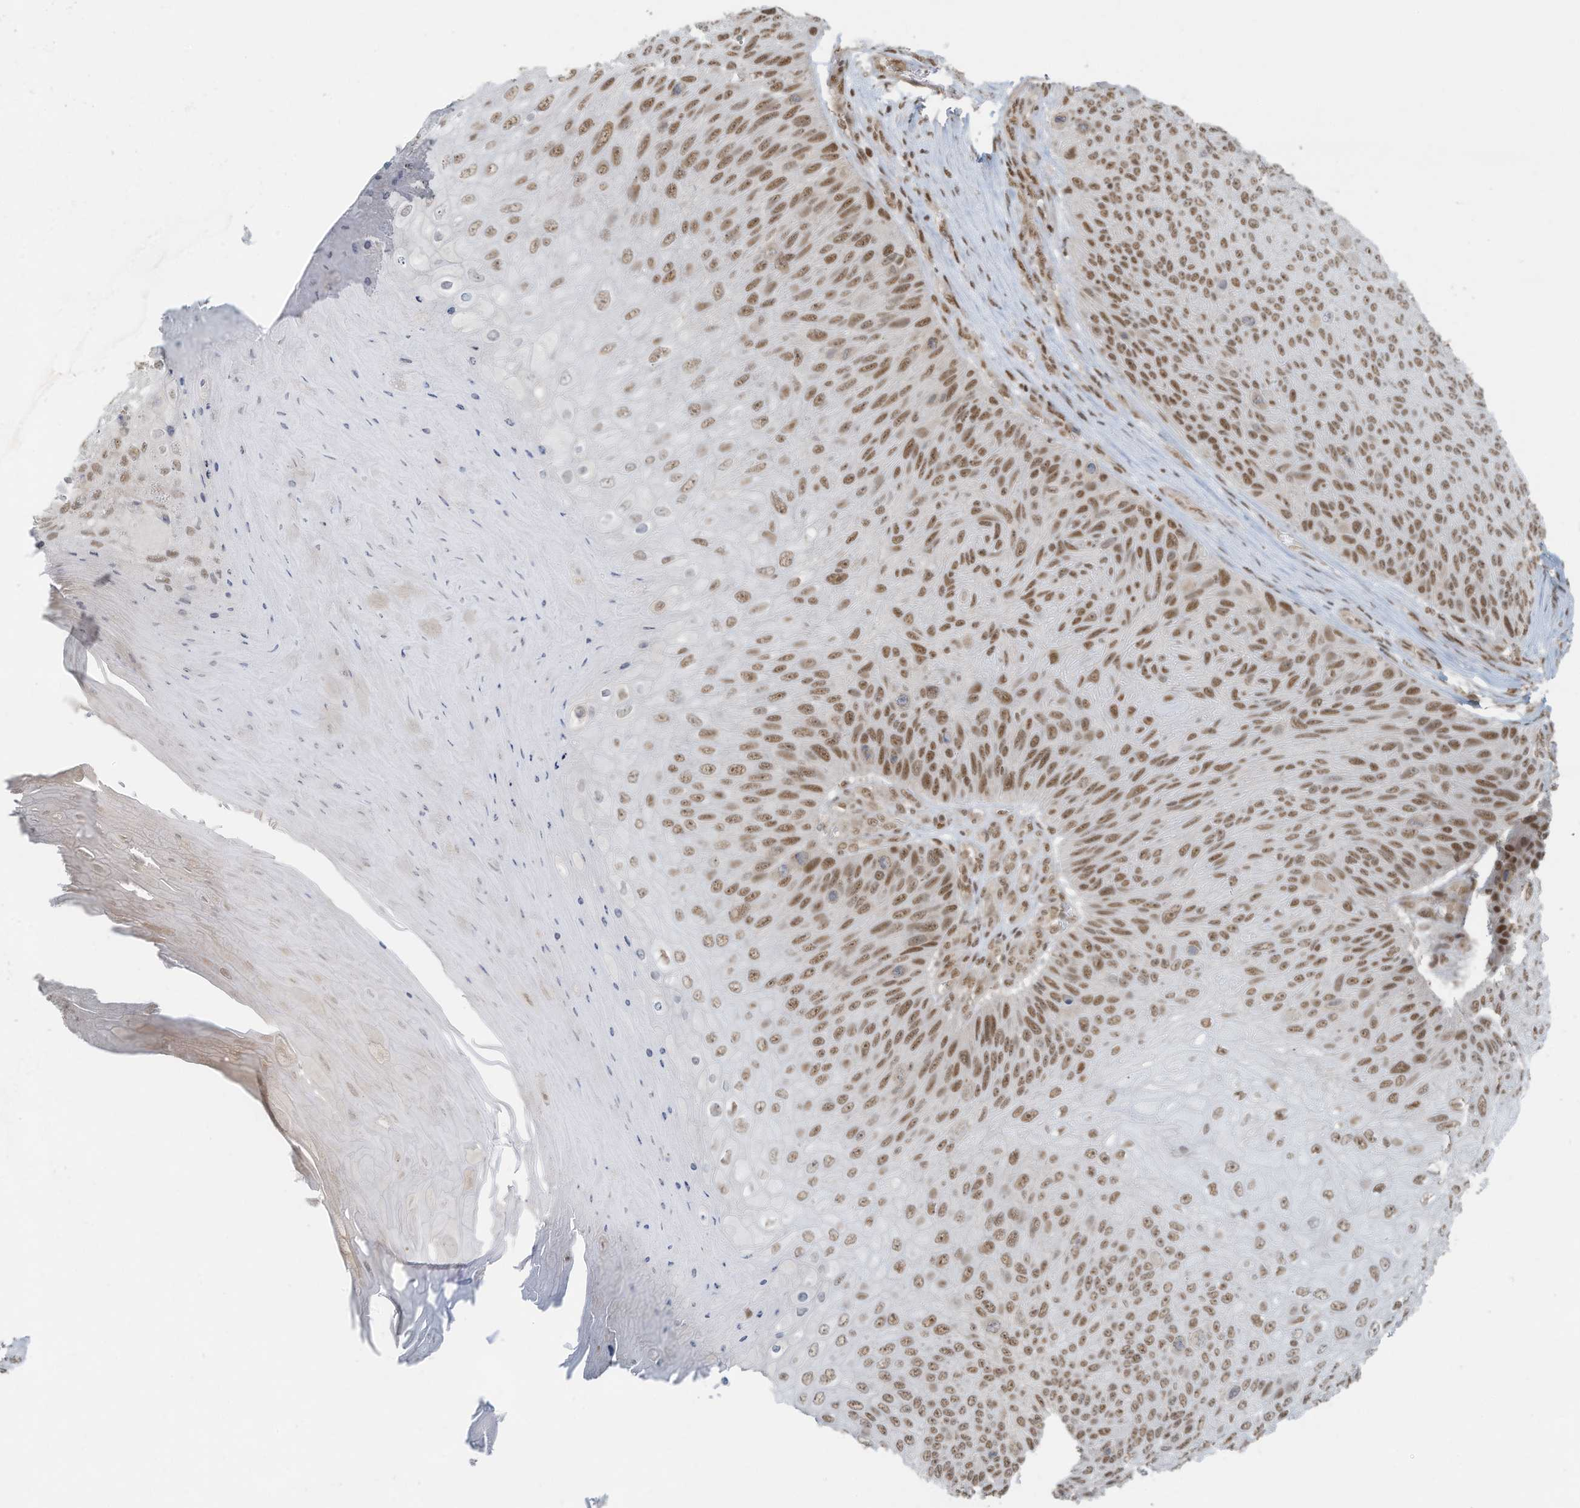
{"staining": {"intensity": "moderate", "quantity": ">75%", "location": "nuclear"}, "tissue": "skin cancer", "cell_type": "Tumor cells", "image_type": "cancer", "snomed": [{"axis": "morphology", "description": "Squamous cell carcinoma, NOS"}, {"axis": "topography", "description": "Skin"}], "caption": "Squamous cell carcinoma (skin) tissue demonstrates moderate nuclear positivity in about >75% of tumor cells, visualized by immunohistochemistry.", "gene": "DBR1", "patient": {"sex": "female", "age": 88}}